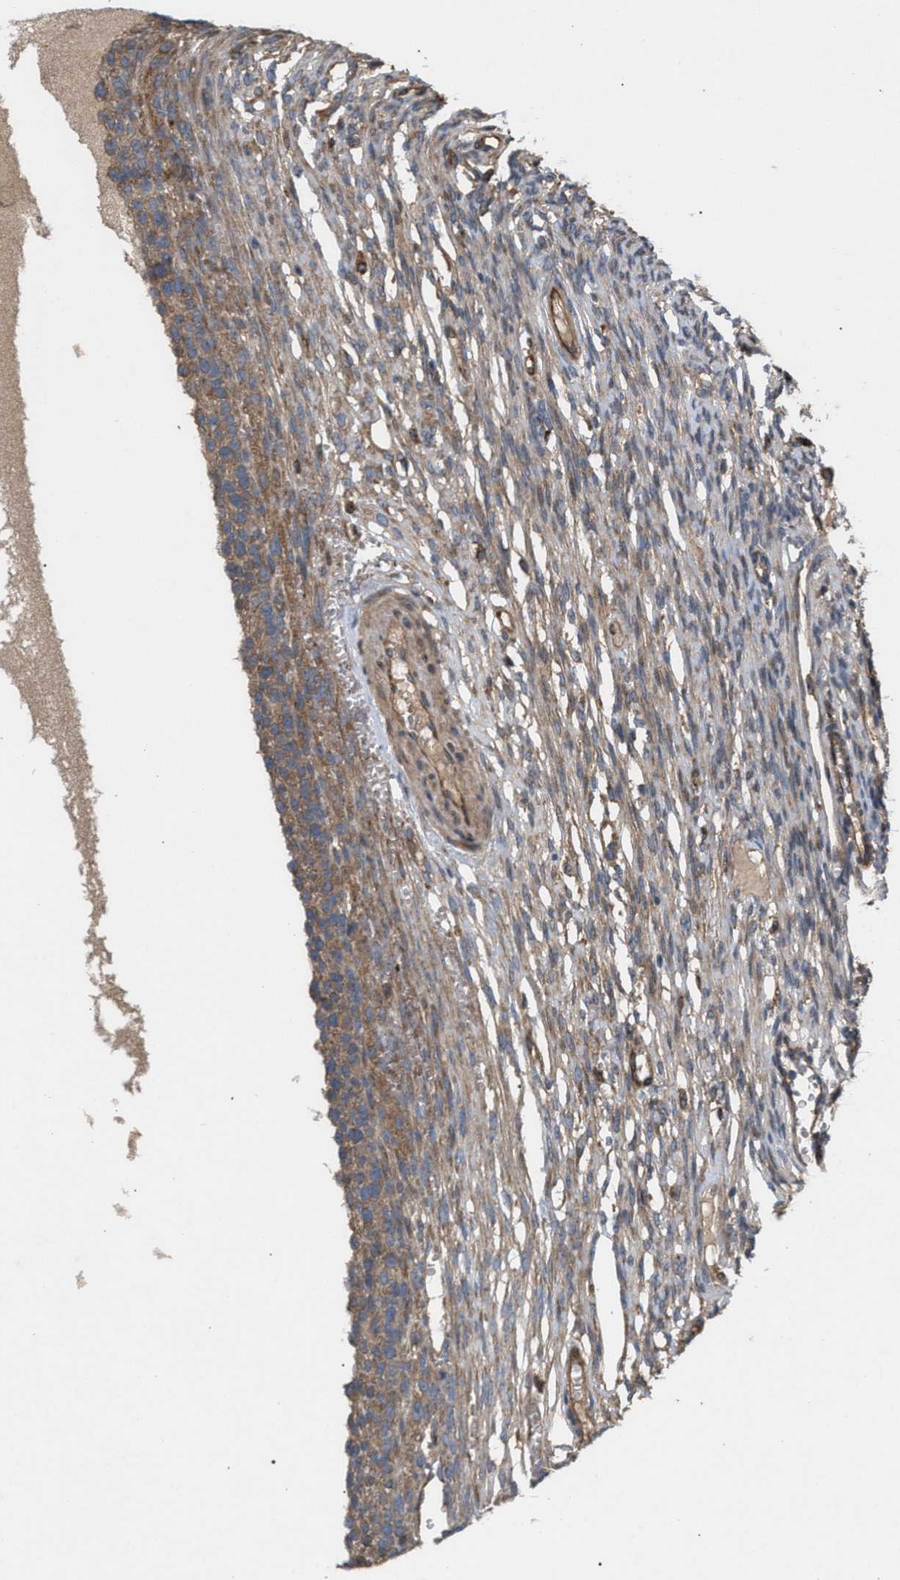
{"staining": {"intensity": "strong", "quantity": "25%-75%", "location": "cytoplasmic/membranous"}, "tissue": "ovary", "cell_type": "Follicle cells", "image_type": "normal", "snomed": [{"axis": "morphology", "description": "Normal tissue, NOS"}, {"axis": "topography", "description": "Ovary"}], "caption": "A brown stain shows strong cytoplasmic/membranous staining of a protein in follicle cells of benign ovary.", "gene": "GCC1", "patient": {"sex": "female", "age": 33}}